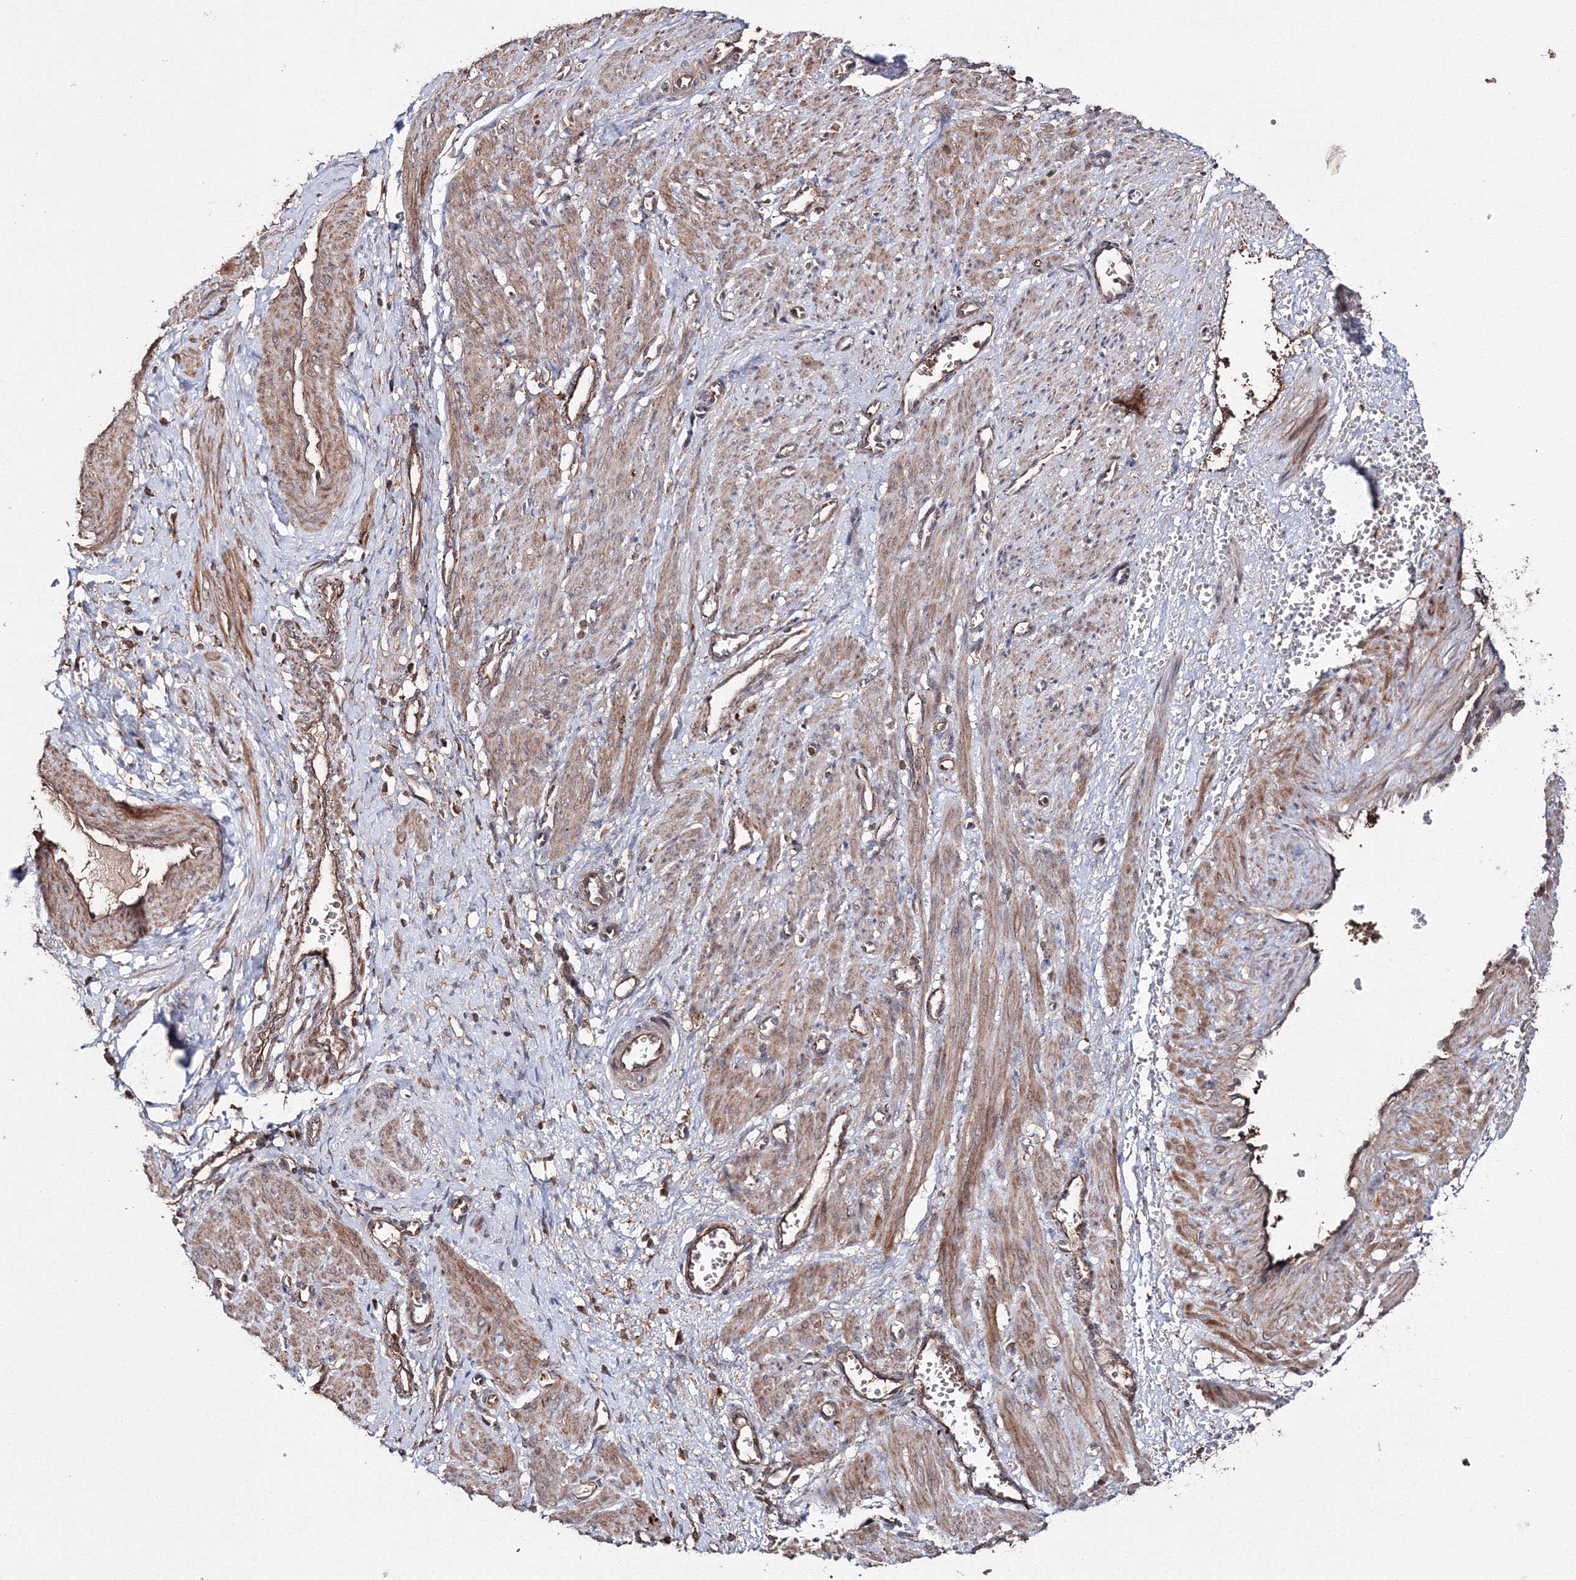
{"staining": {"intensity": "moderate", "quantity": ">75%", "location": "cytoplasmic/membranous"}, "tissue": "smooth muscle", "cell_type": "Smooth muscle cells", "image_type": "normal", "snomed": [{"axis": "morphology", "description": "Normal tissue, NOS"}, {"axis": "topography", "description": "Endometrium"}], "caption": "Immunohistochemistry of benign human smooth muscle demonstrates medium levels of moderate cytoplasmic/membranous positivity in about >75% of smooth muscle cells. The protein of interest is shown in brown color, while the nuclei are stained blue.", "gene": "DDO", "patient": {"sex": "female", "age": 33}}